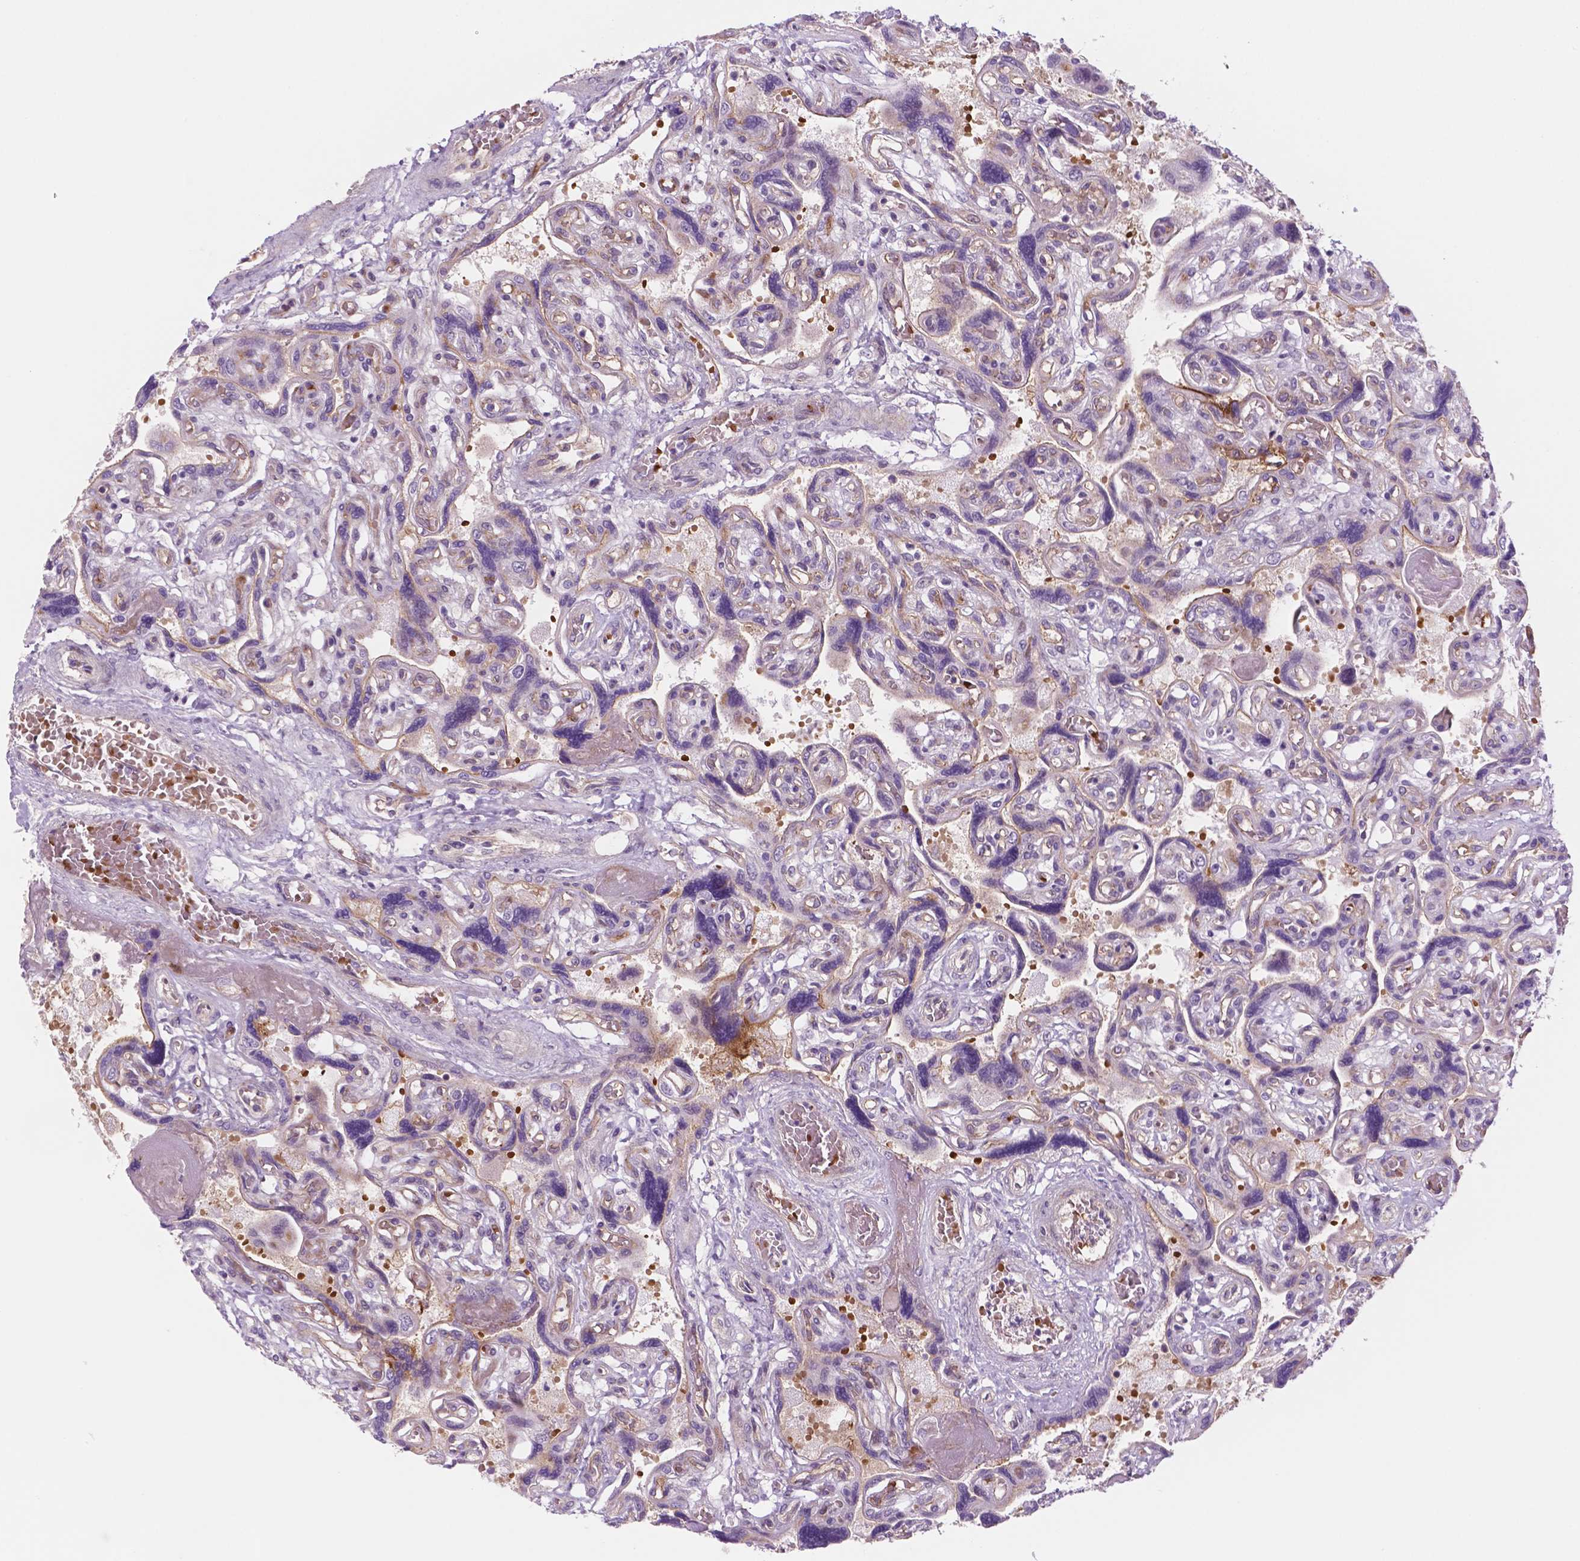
{"staining": {"intensity": "negative", "quantity": "none", "location": "none"}, "tissue": "placenta", "cell_type": "Decidual cells", "image_type": "normal", "snomed": [{"axis": "morphology", "description": "Normal tissue, NOS"}, {"axis": "topography", "description": "Placenta"}], "caption": "Immunohistochemistry photomicrograph of unremarkable placenta stained for a protein (brown), which shows no positivity in decidual cells.", "gene": "RND3", "patient": {"sex": "female", "age": 32}}